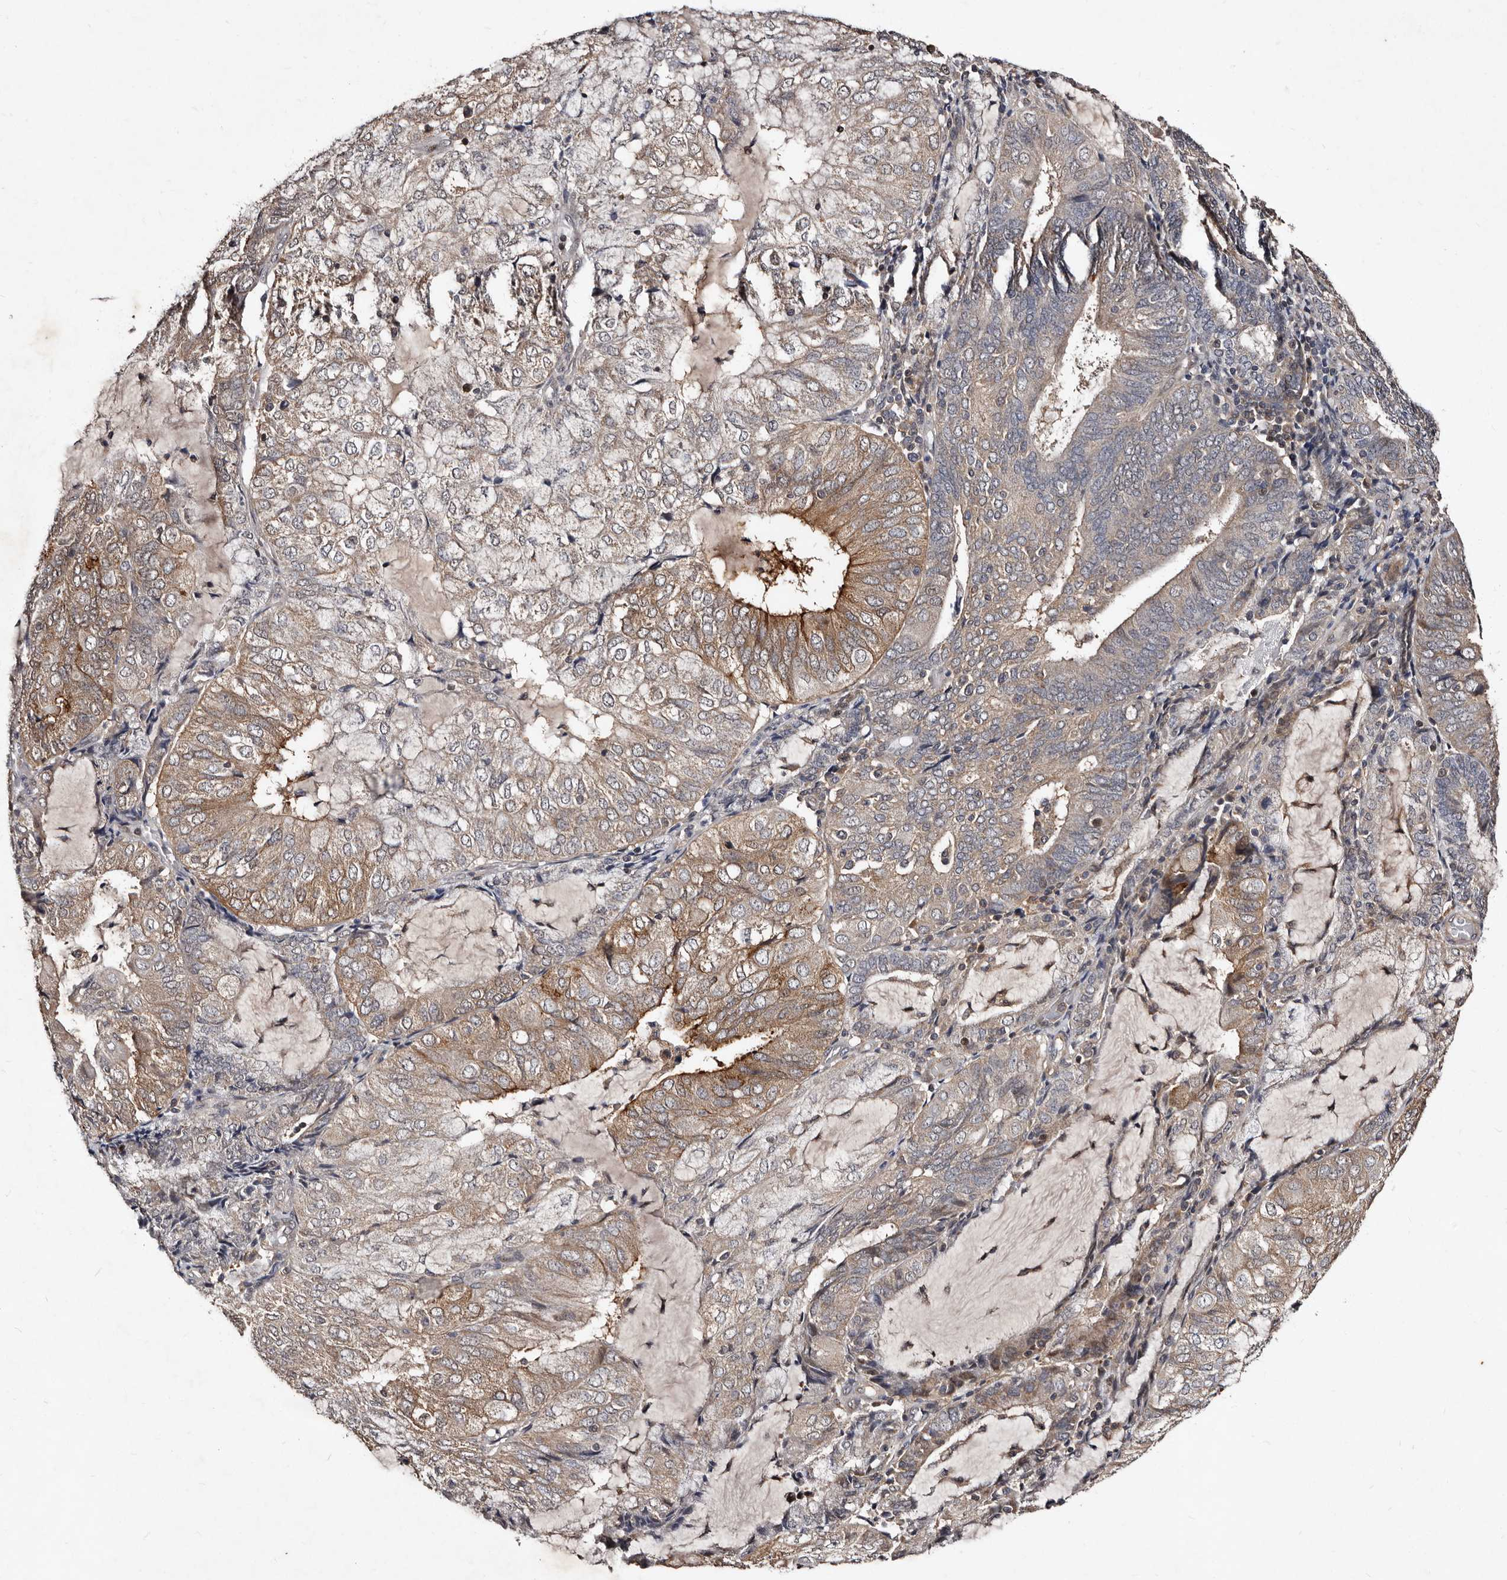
{"staining": {"intensity": "moderate", "quantity": "<25%", "location": "cytoplasmic/membranous"}, "tissue": "endometrial cancer", "cell_type": "Tumor cells", "image_type": "cancer", "snomed": [{"axis": "morphology", "description": "Adenocarcinoma, NOS"}, {"axis": "topography", "description": "Endometrium"}], "caption": "Immunohistochemical staining of endometrial cancer (adenocarcinoma) exhibits low levels of moderate cytoplasmic/membranous protein positivity in about <25% of tumor cells.", "gene": "MKRN3", "patient": {"sex": "female", "age": 81}}